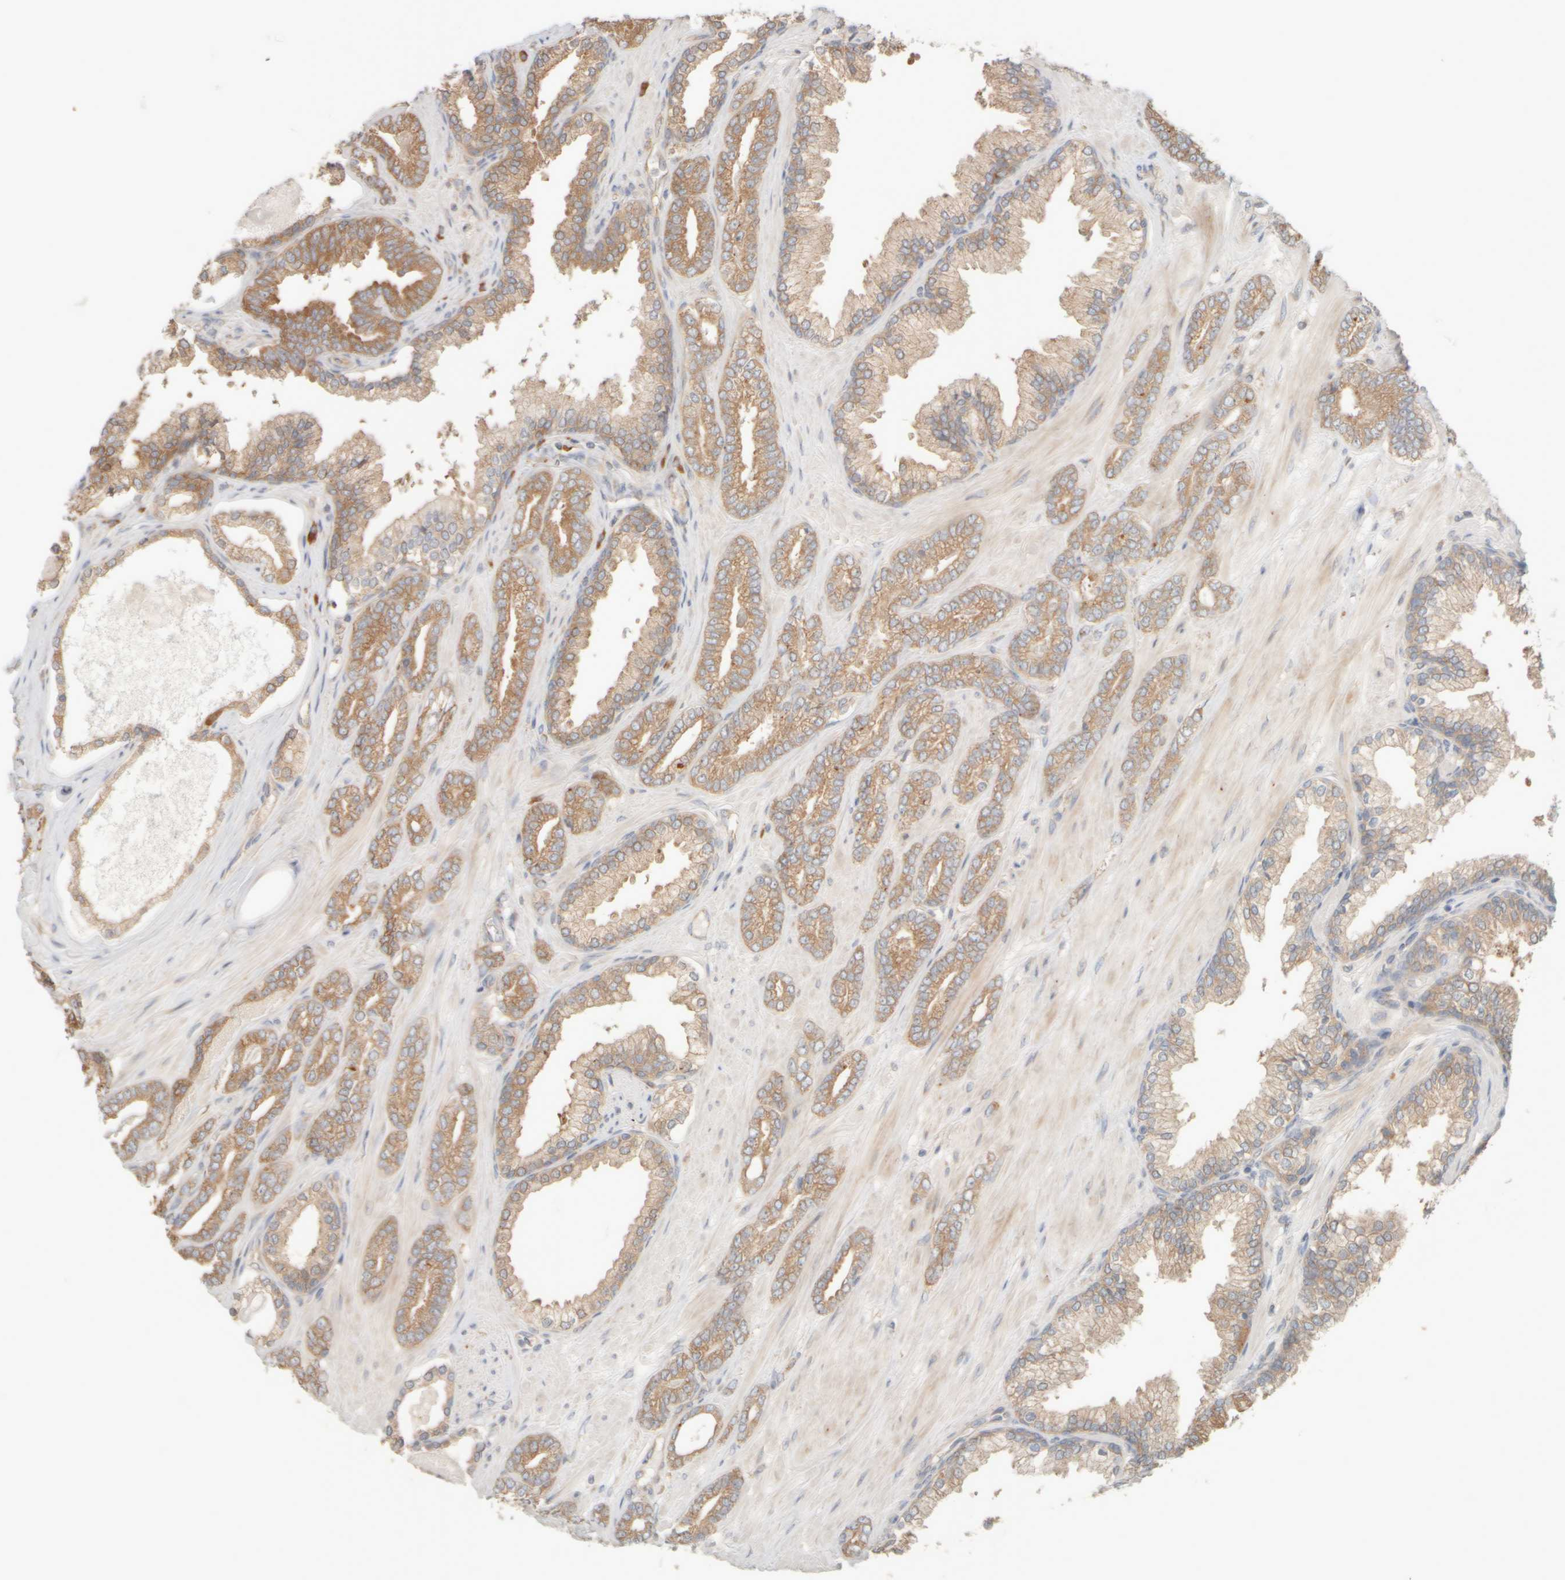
{"staining": {"intensity": "moderate", "quantity": "25%-75%", "location": "cytoplasmic/membranous"}, "tissue": "prostate cancer", "cell_type": "Tumor cells", "image_type": "cancer", "snomed": [{"axis": "morphology", "description": "Adenocarcinoma, Low grade"}, {"axis": "topography", "description": "Prostate"}], "caption": "Immunohistochemistry (IHC) (DAB (3,3'-diaminobenzidine)) staining of human prostate cancer (low-grade adenocarcinoma) exhibits moderate cytoplasmic/membranous protein positivity in approximately 25%-75% of tumor cells. Using DAB (brown) and hematoxylin (blue) stains, captured at high magnification using brightfield microscopy.", "gene": "EIF2B3", "patient": {"sex": "male", "age": 71}}